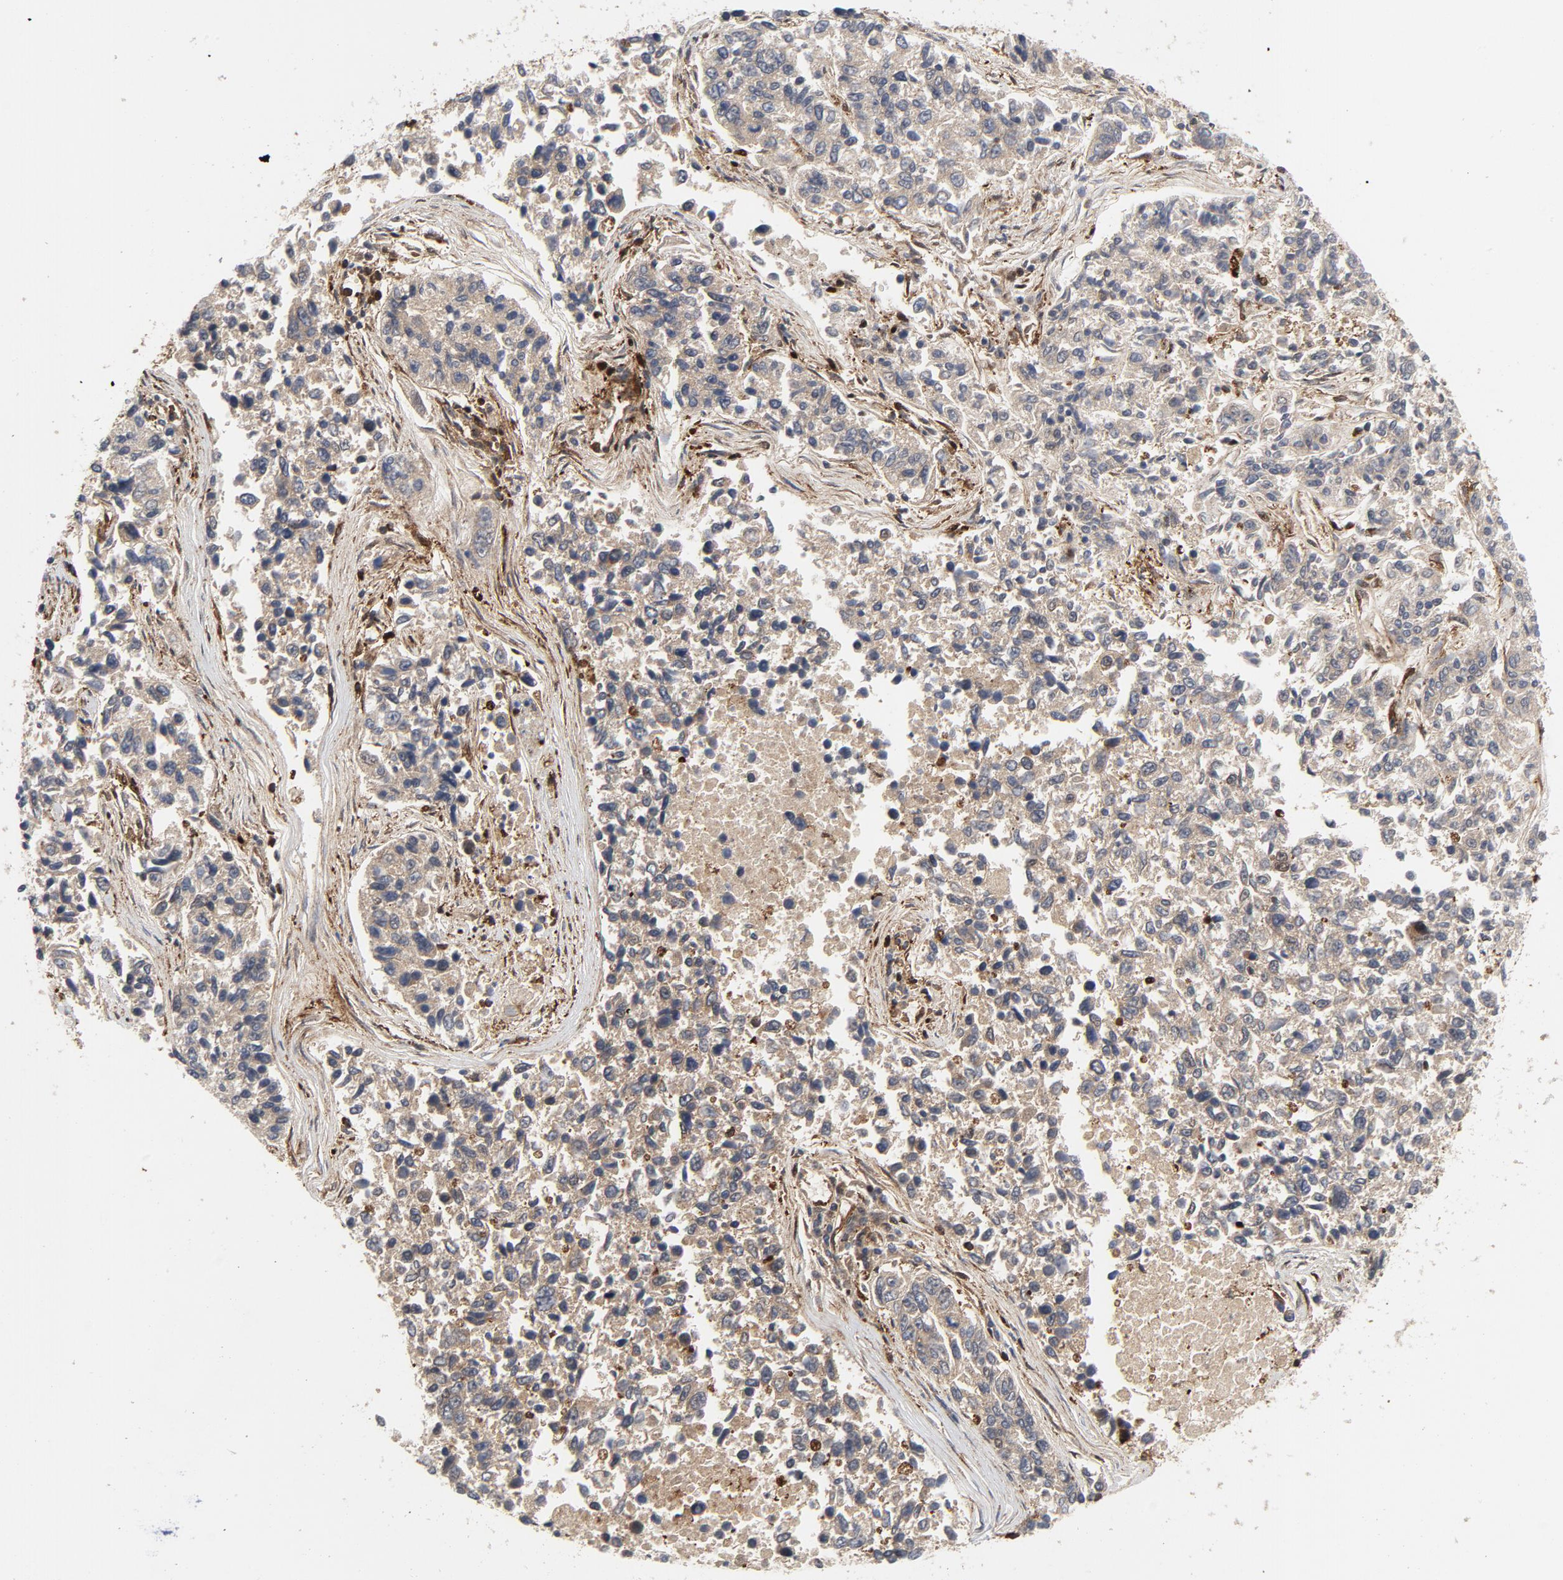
{"staining": {"intensity": "weak", "quantity": ">75%", "location": "cytoplasmic/membranous"}, "tissue": "lung cancer", "cell_type": "Tumor cells", "image_type": "cancer", "snomed": [{"axis": "morphology", "description": "Adenocarcinoma, NOS"}, {"axis": "topography", "description": "Lung"}], "caption": "An image of human lung cancer (adenocarcinoma) stained for a protein exhibits weak cytoplasmic/membranous brown staining in tumor cells.", "gene": "YES1", "patient": {"sex": "male", "age": 84}}